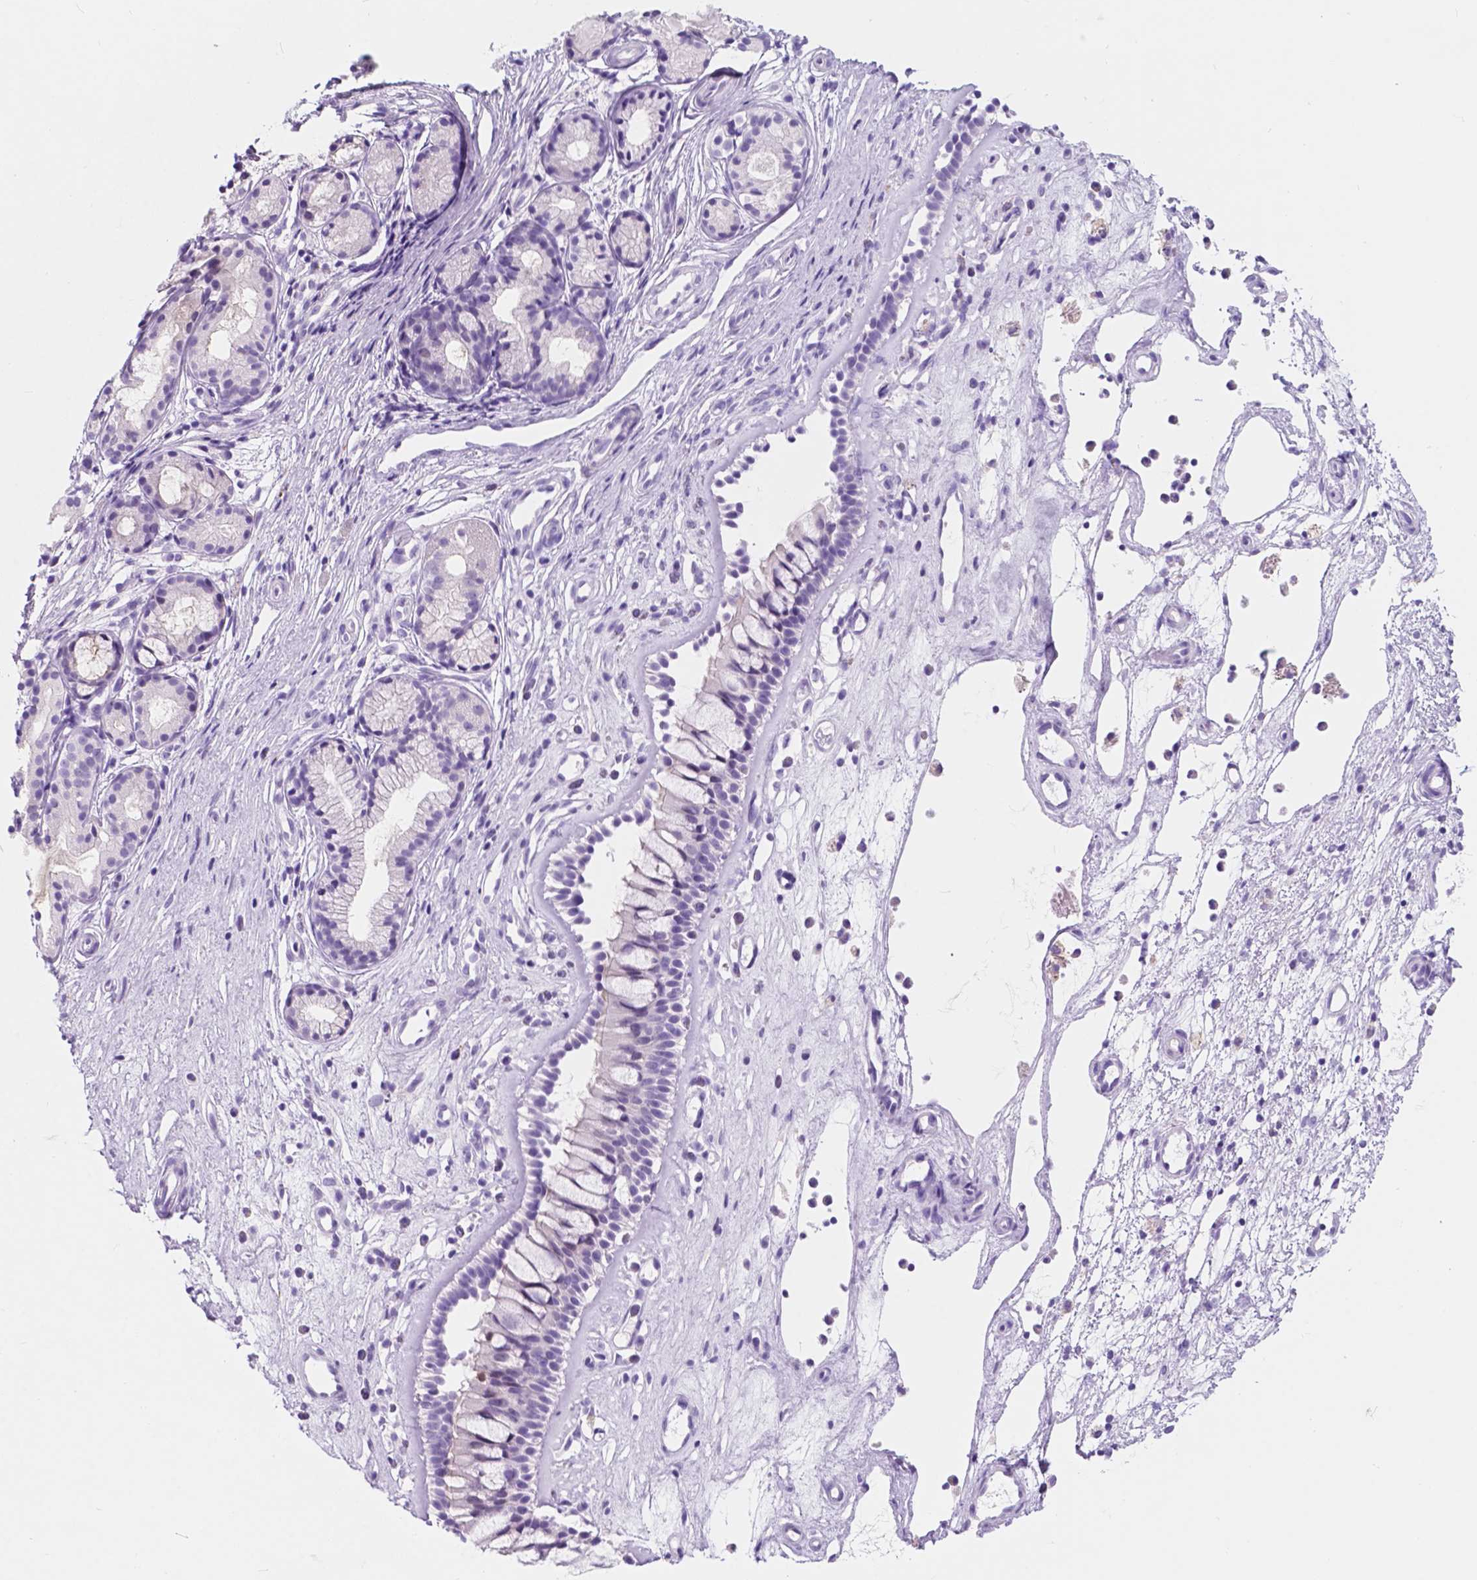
{"staining": {"intensity": "negative", "quantity": "none", "location": "none"}, "tissue": "nasopharynx", "cell_type": "Respiratory epithelial cells", "image_type": "normal", "snomed": [{"axis": "morphology", "description": "Normal tissue, NOS"}, {"axis": "topography", "description": "Nasopharynx"}], "caption": "An image of nasopharynx stained for a protein reveals no brown staining in respiratory epithelial cells. The staining is performed using DAB brown chromogen with nuclei counter-stained in using hematoxylin.", "gene": "CUZD1", "patient": {"sex": "female", "age": 52}}